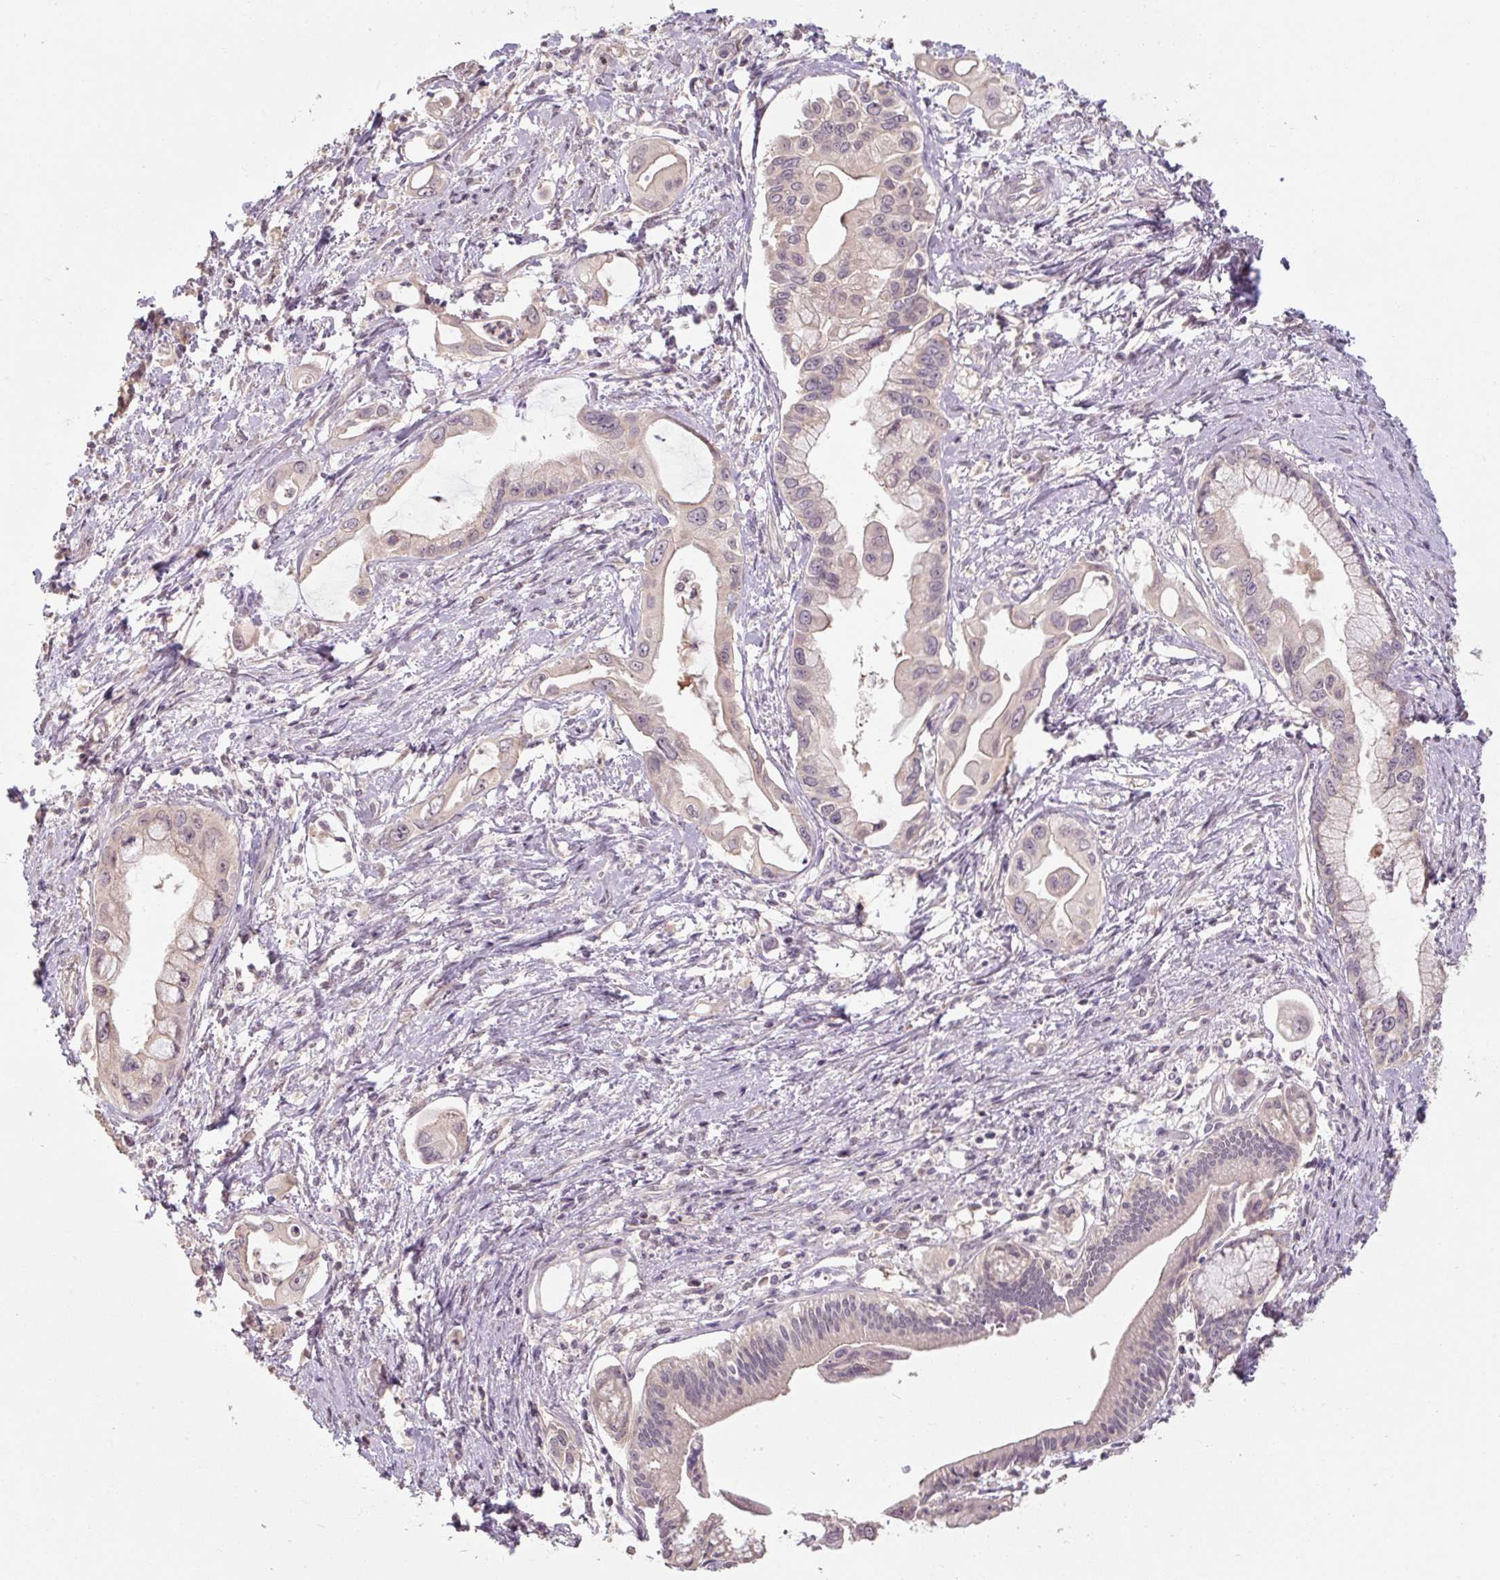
{"staining": {"intensity": "negative", "quantity": "none", "location": "none"}, "tissue": "pancreatic cancer", "cell_type": "Tumor cells", "image_type": "cancer", "snomed": [{"axis": "morphology", "description": "Adenocarcinoma, NOS"}, {"axis": "topography", "description": "Pancreas"}], "caption": "The immunohistochemistry (IHC) histopathology image has no significant expression in tumor cells of pancreatic cancer tissue. (Stains: DAB IHC with hematoxylin counter stain, Microscopy: brightfield microscopy at high magnification).", "gene": "CFAP65", "patient": {"sex": "male", "age": 61}}